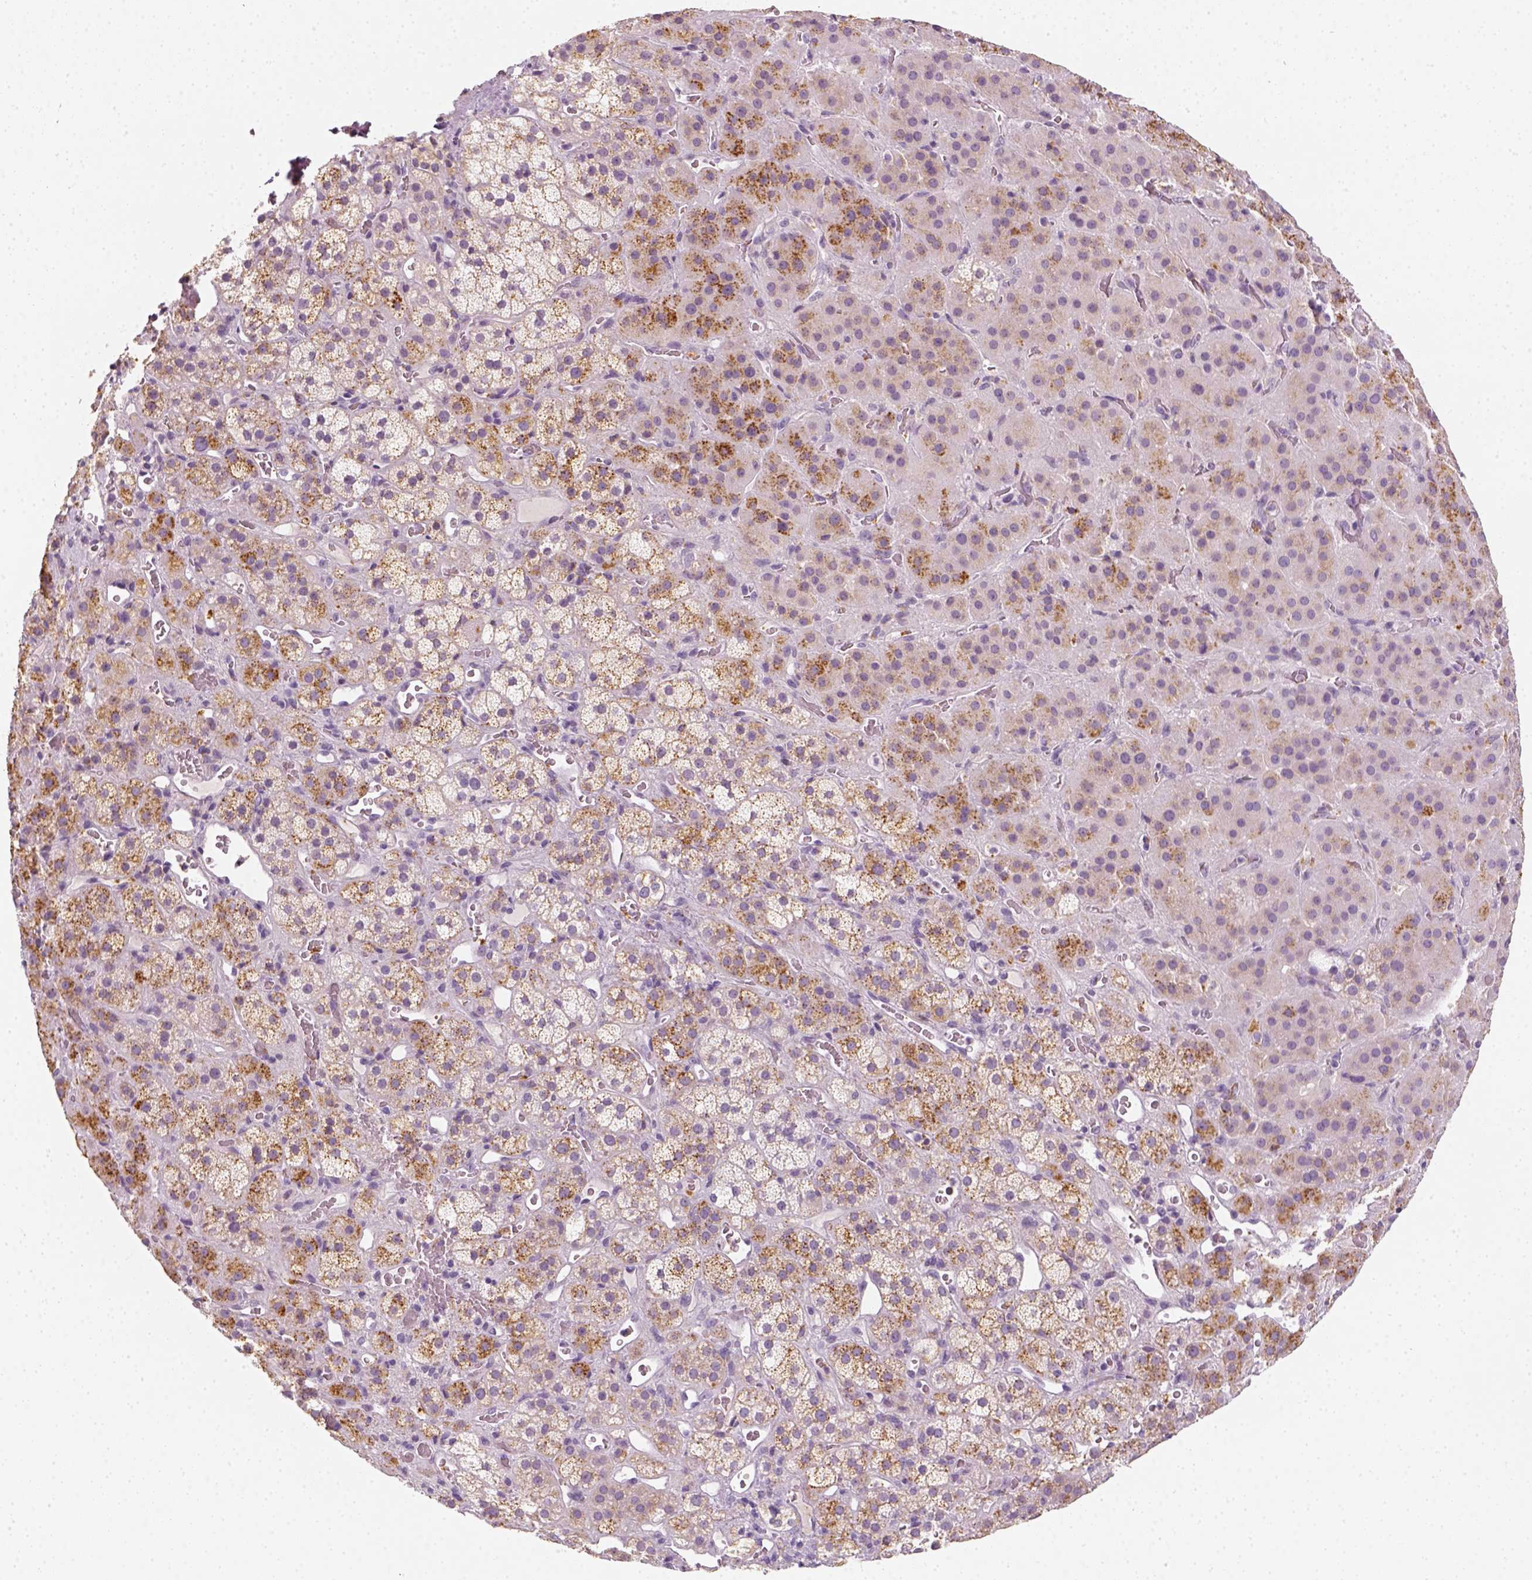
{"staining": {"intensity": "moderate", "quantity": "25%-75%", "location": "cytoplasmic/membranous"}, "tissue": "adrenal gland", "cell_type": "Glandular cells", "image_type": "normal", "snomed": [{"axis": "morphology", "description": "Normal tissue, NOS"}, {"axis": "topography", "description": "Adrenal gland"}], "caption": "Moderate cytoplasmic/membranous protein staining is present in approximately 25%-75% of glandular cells in adrenal gland.", "gene": "FAM163B", "patient": {"sex": "male", "age": 57}}